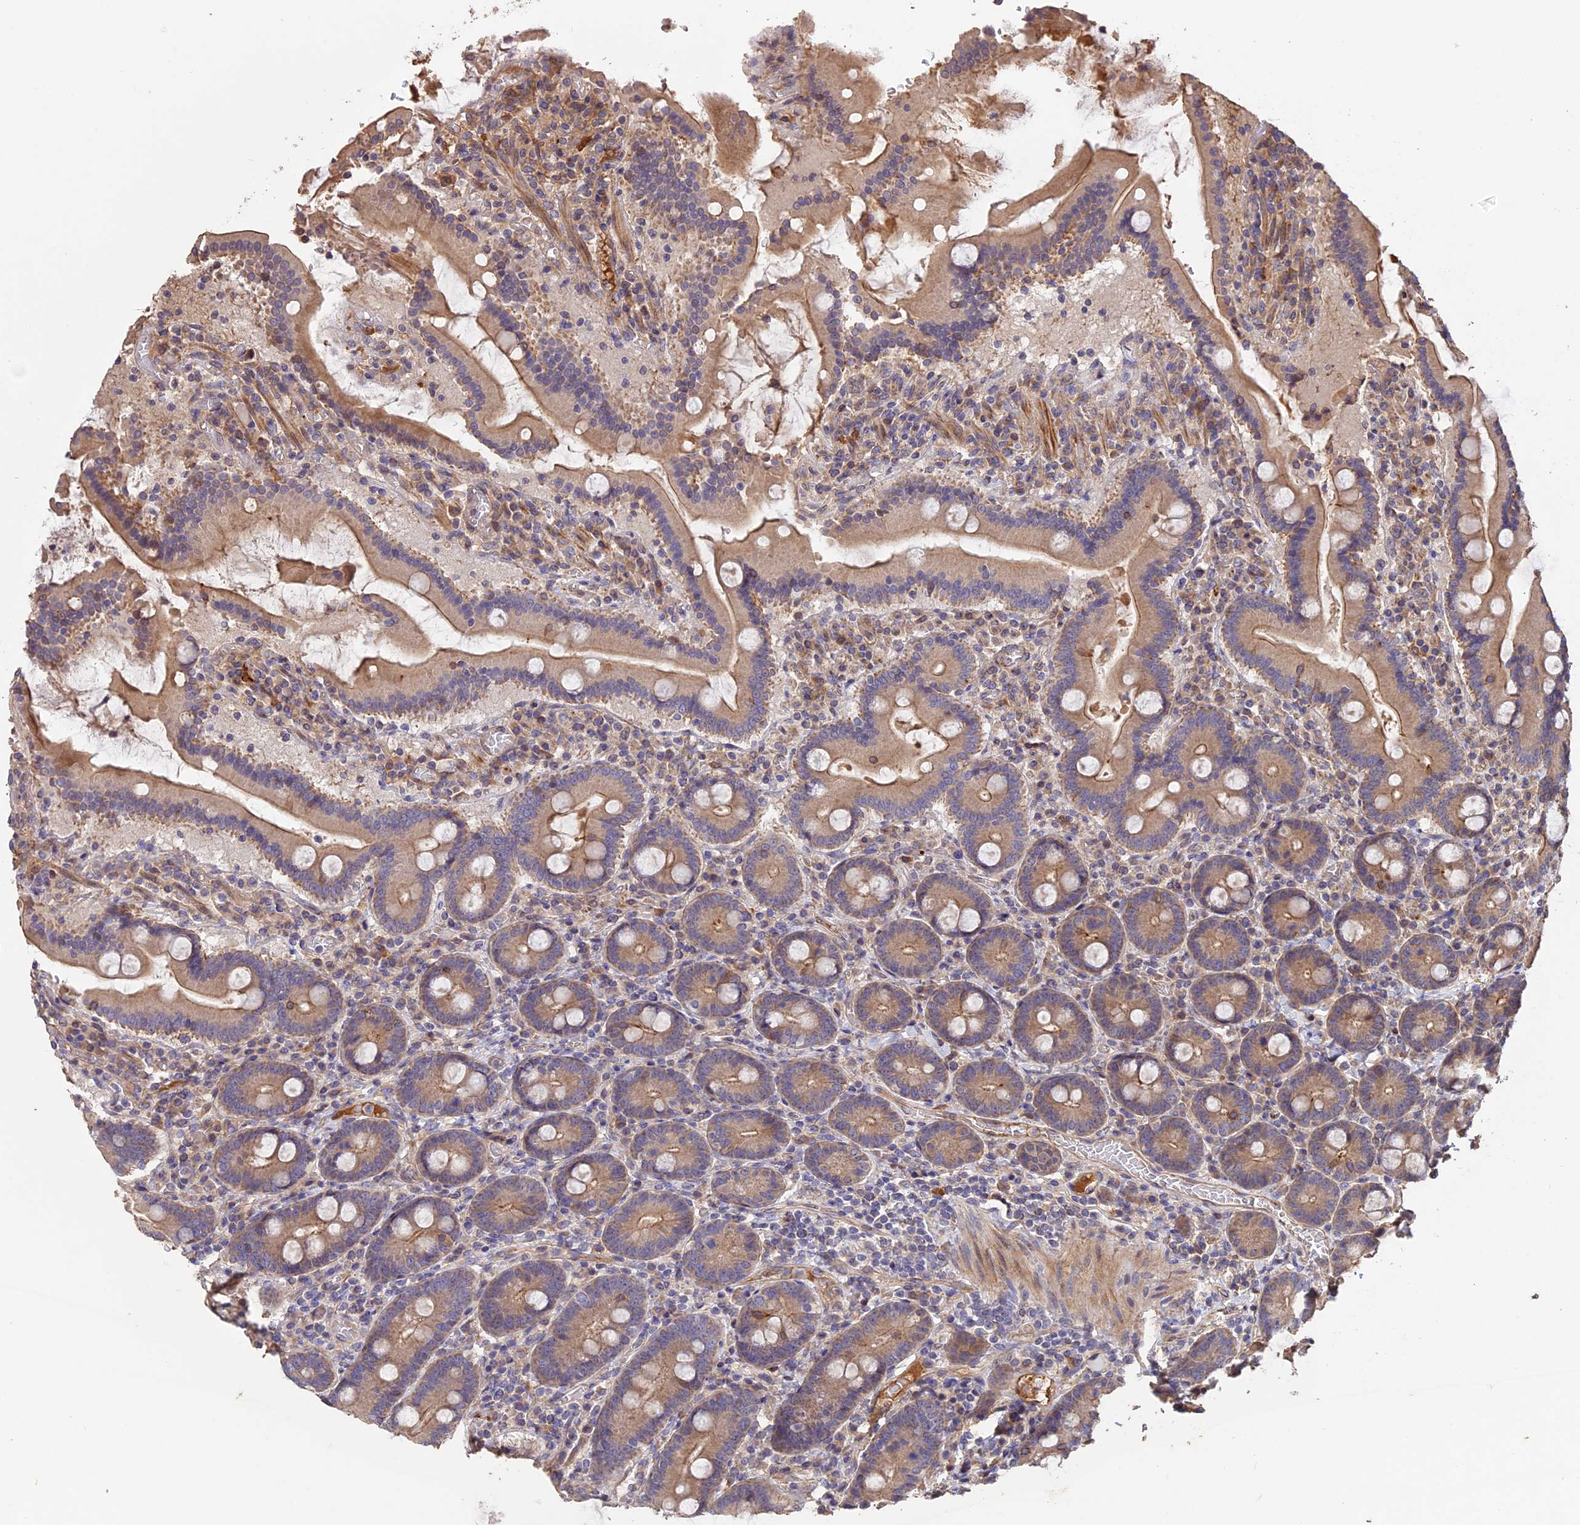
{"staining": {"intensity": "moderate", "quantity": ">75%", "location": "cytoplasmic/membranous"}, "tissue": "duodenum", "cell_type": "Glandular cells", "image_type": "normal", "snomed": [{"axis": "morphology", "description": "Normal tissue, NOS"}, {"axis": "topography", "description": "Duodenum"}], "caption": "Immunohistochemical staining of benign duodenum exhibits medium levels of moderate cytoplasmic/membranous expression in about >75% of glandular cells.", "gene": "RASAL1", "patient": {"sex": "male", "age": 55}}